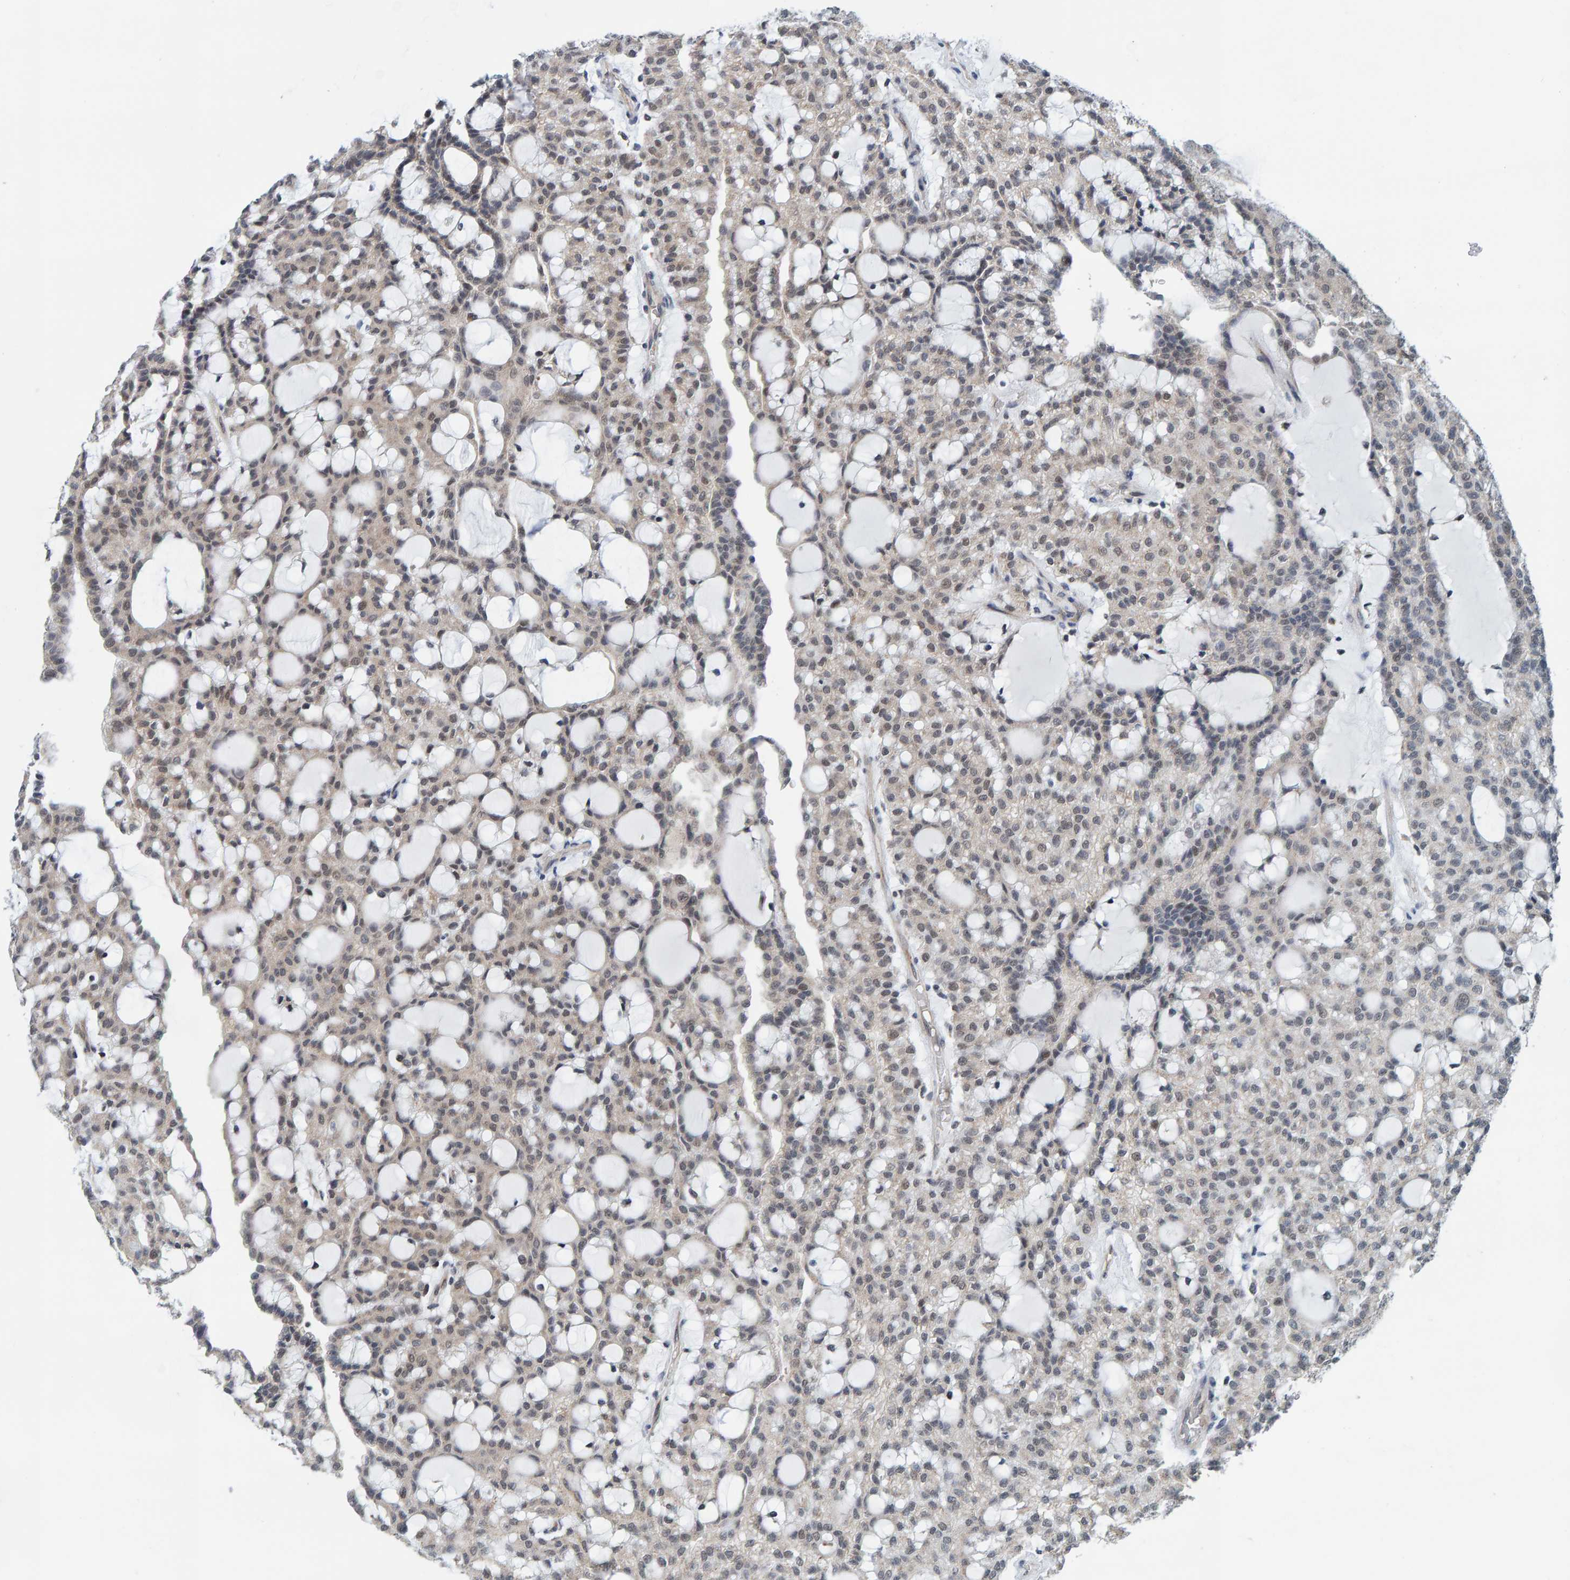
{"staining": {"intensity": "weak", "quantity": "25%-75%", "location": "nuclear"}, "tissue": "renal cancer", "cell_type": "Tumor cells", "image_type": "cancer", "snomed": [{"axis": "morphology", "description": "Adenocarcinoma, NOS"}, {"axis": "topography", "description": "Kidney"}], "caption": "The image demonstrates immunohistochemical staining of renal cancer. There is weak nuclear expression is identified in approximately 25%-75% of tumor cells.", "gene": "SCRN2", "patient": {"sex": "male", "age": 63}}